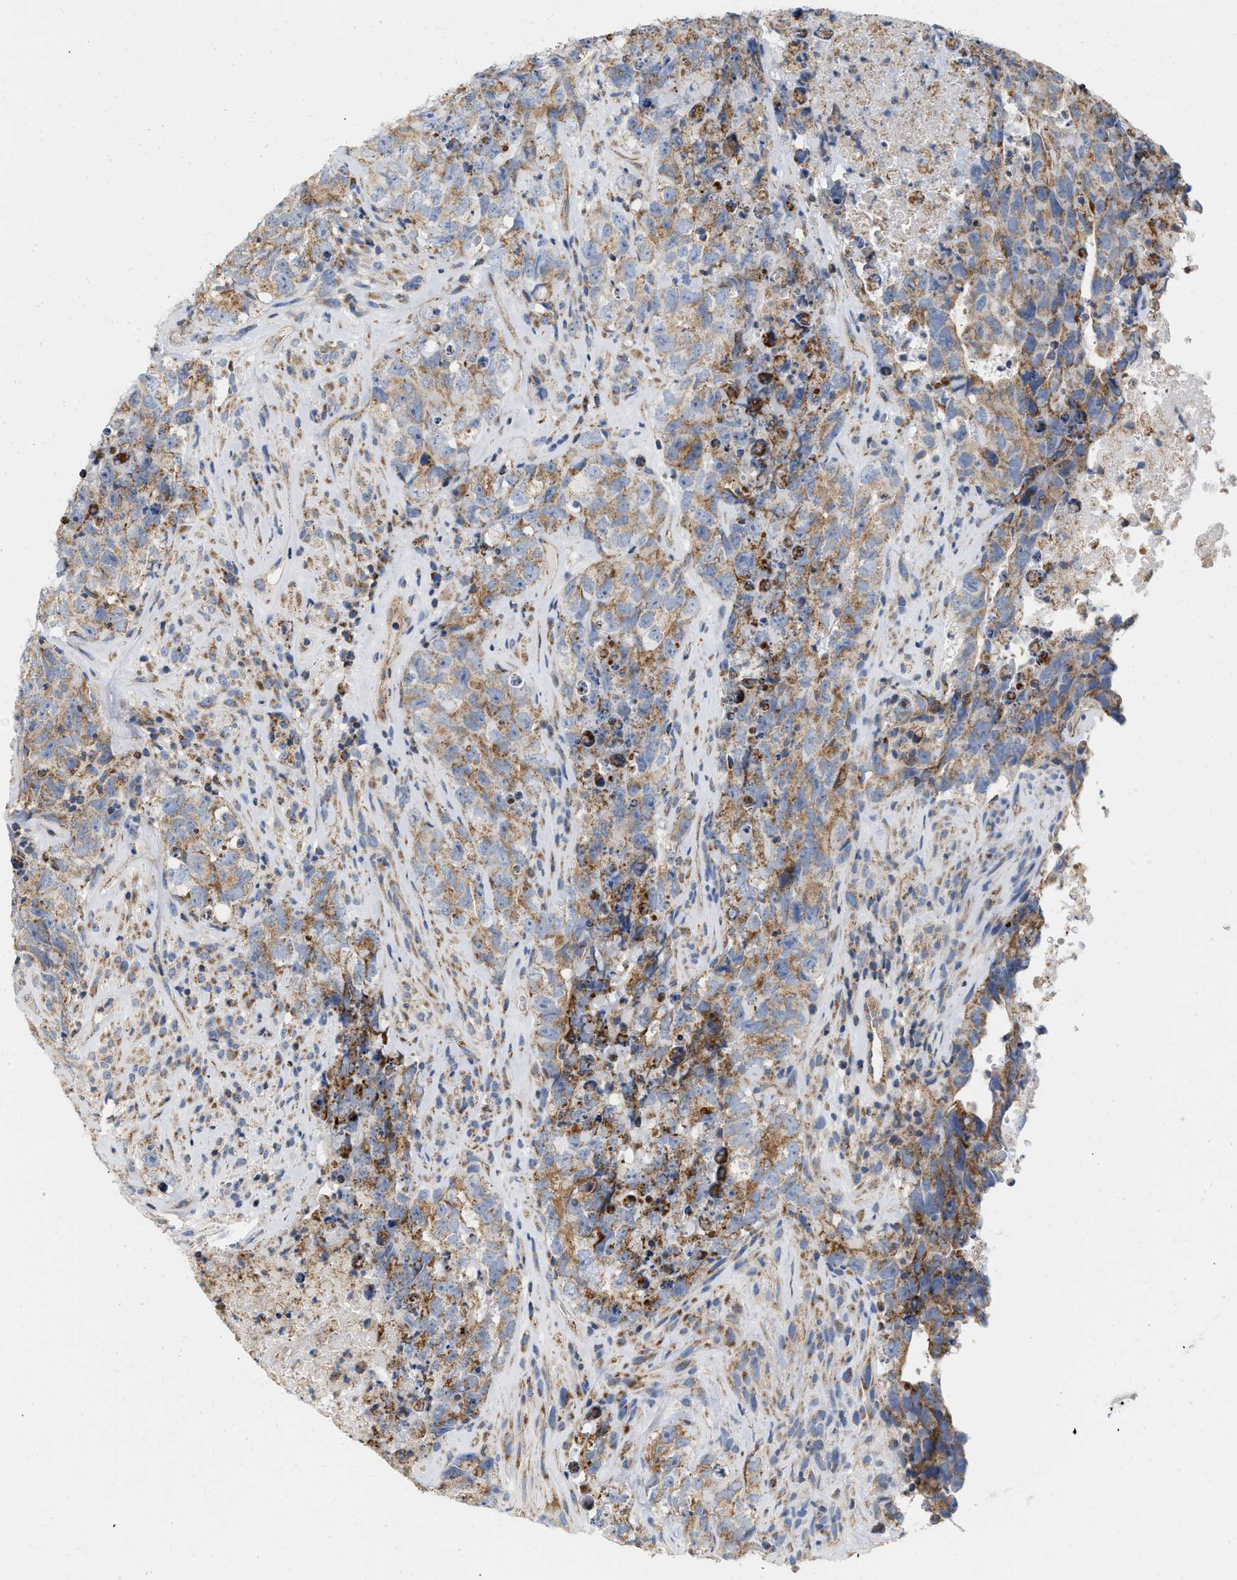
{"staining": {"intensity": "moderate", "quantity": ">75%", "location": "cytoplasmic/membranous"}, "tissue": "testis cancer", "cell_type": "Tumor cells", "image_type": "cancer", "snomed": [{"axis": "morphology", "description": "Carcinoma, Embryonal, NOS"}, {"axis": "topography", "description": "Testis"}], "caption": "Immunohistochemistry (IHC) micrograph of neoplastic tissue: testis cancer (embryonal carcinoma) stained using immunohistochemistry shows medium levels of moderate protein expression localized specifically in the cytoplasmic/membranous of tumor cells, appearing as a cytoplasmic/membranous brown color.", "gene": "GRB10", "patient": {"sex": "male", "age": 32}}